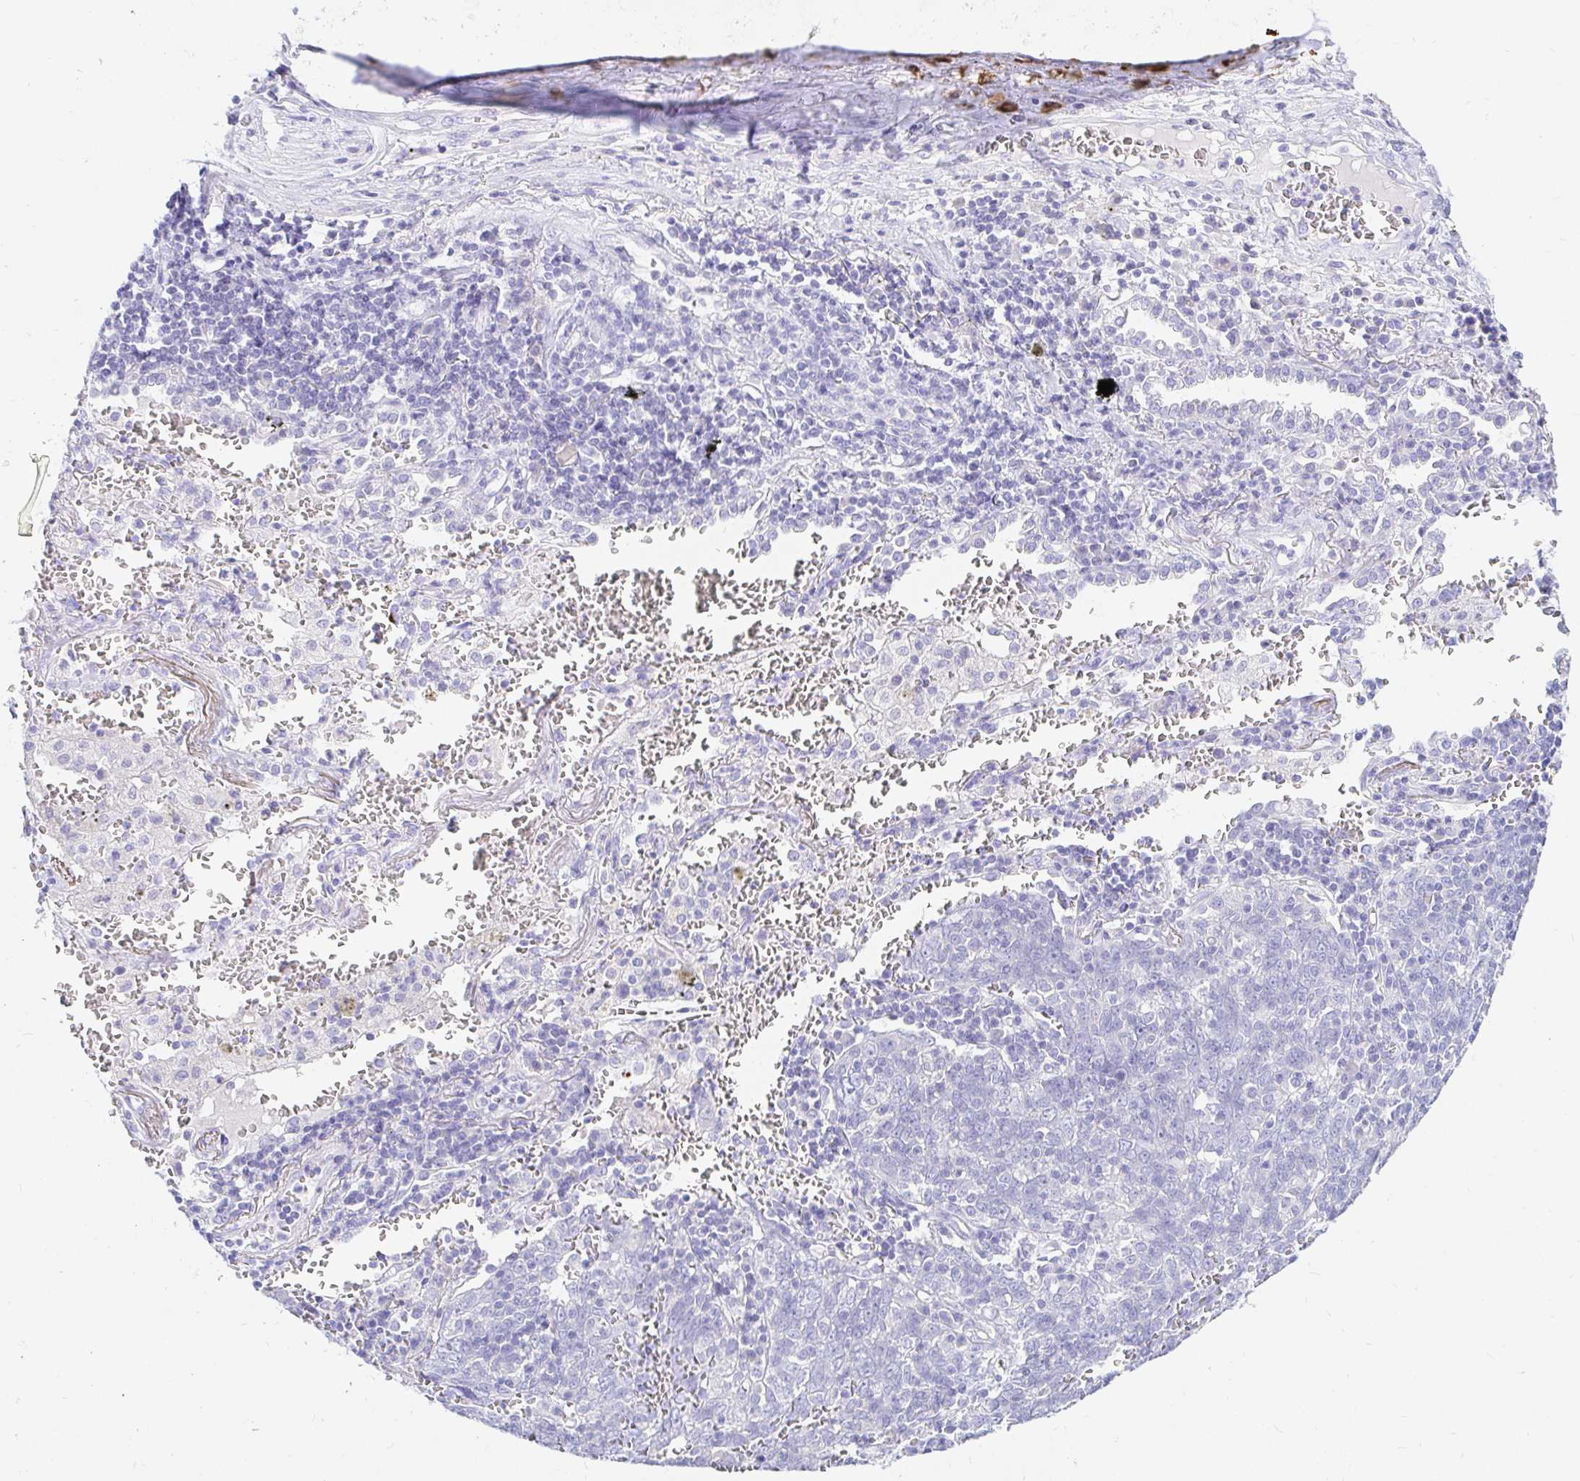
{"staining": {"intensity": "negative", "quantity": "none", "location": "none"}, "tissue": "lung cancer", "cell_type": "Tumor cells", "image_type": "cancer", "snomed": [{"axis": "morphology", "description": "Squamous cell carcinoma, NOS"}, {"axis": "topography", "description": "Lung"}], "caption": "DAB (3,3'-diaminobenzidine) immunohistochemical staining of human squamous cell carcinoma (lung) displays no significant staining in tumor cells.", "gene": "NR2E1", "patient": {"sex": "female", "age": 72}}